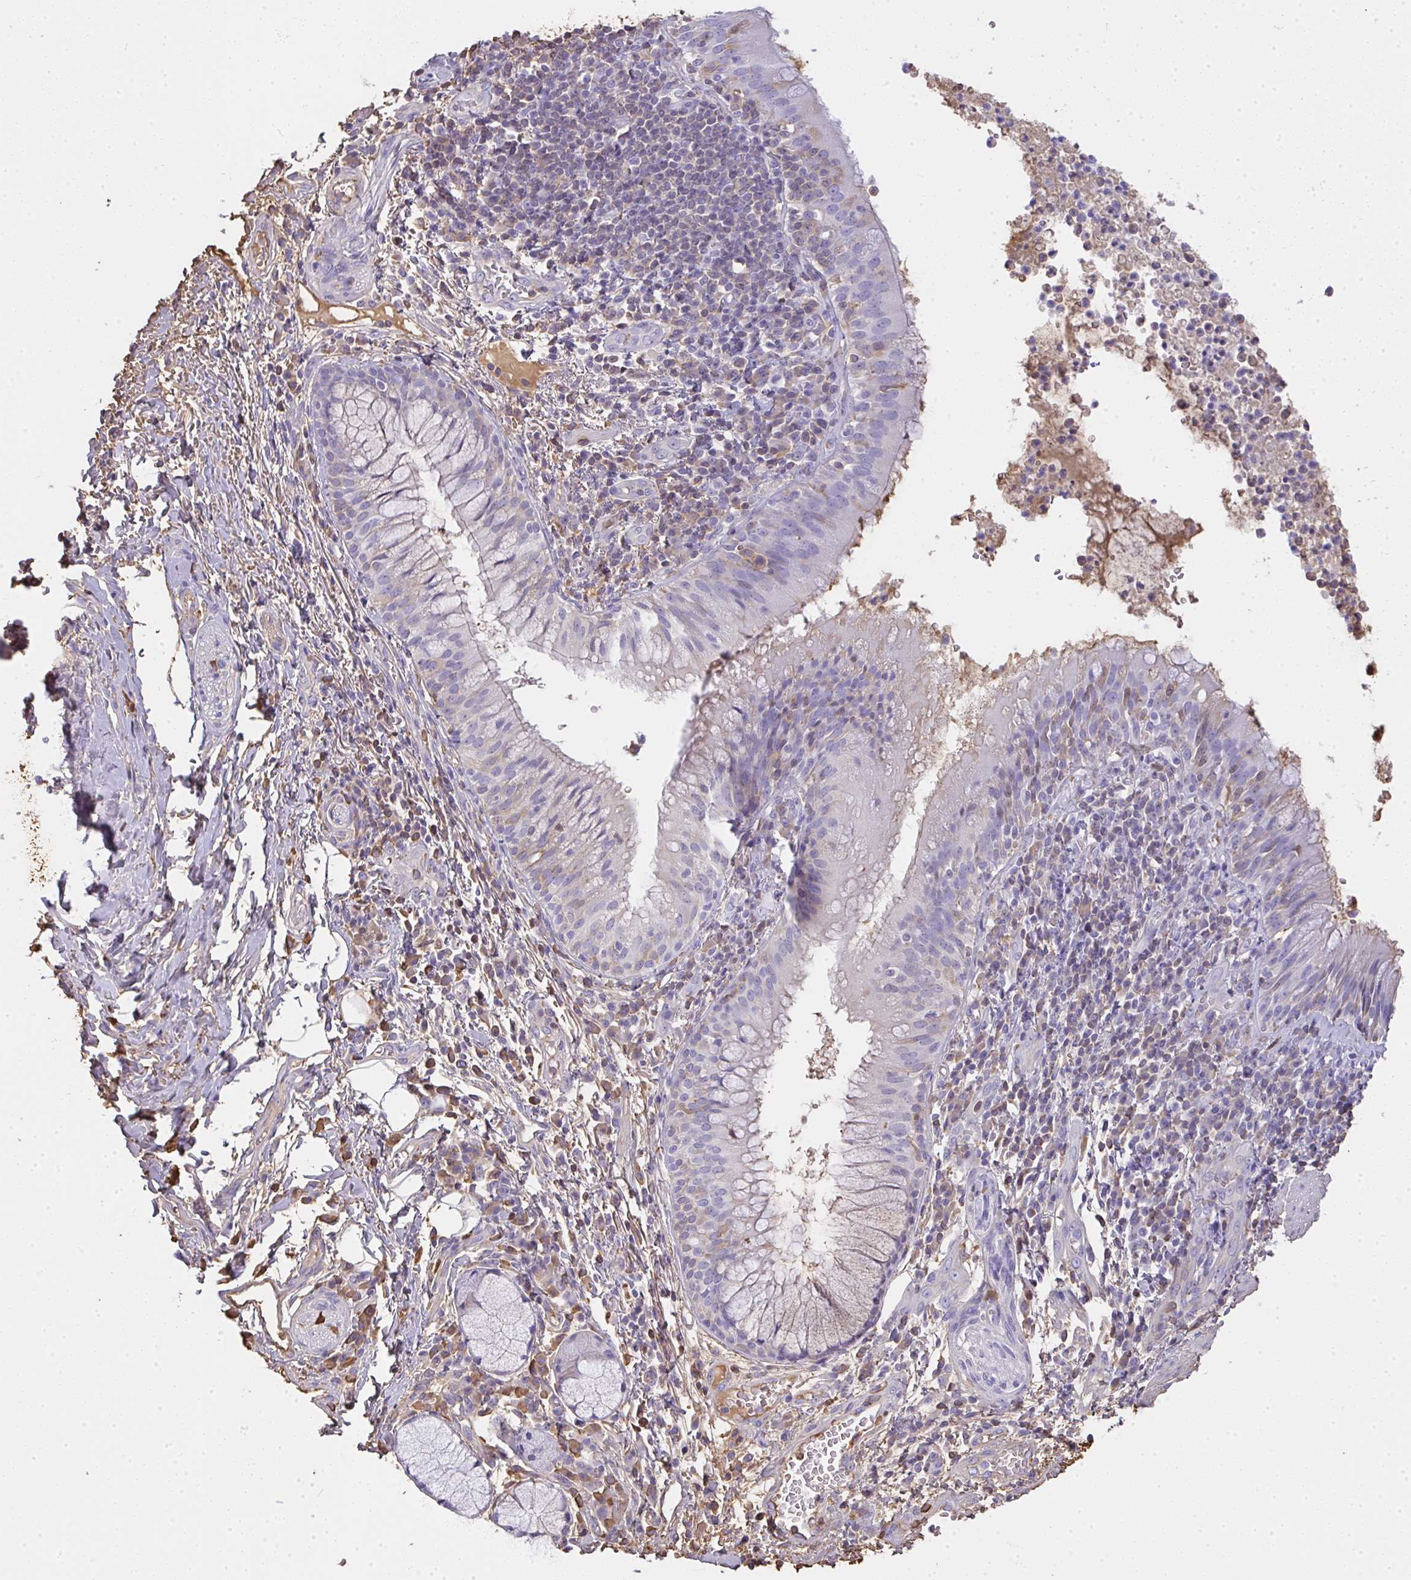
{"staining": {"intensity": "weak", "quantity": "<25%", "location": "cytoplasmic/membranous"}, "tissue": "bronchus", "cell_type": "Respiratory epithelial cells", "image_type": "normal", "snomed": [{"axis": "morphology", "description": "Normal tissue, NOS"}, {"axis": "topography", "description": "Cartilage tissue"}, {"axis": "topography", "description": "Bronchus"}], "caption": "High magnification brightfield microscopy of normal bronchus stained with DAB (3,3'-diaminobenzidine) (brown) and counterstained with hematoxylin (blue): respiratory epithelial cells show no significant expression.", "gene": "SMYD5", "patient": {"sex": "male", "age": 56}}